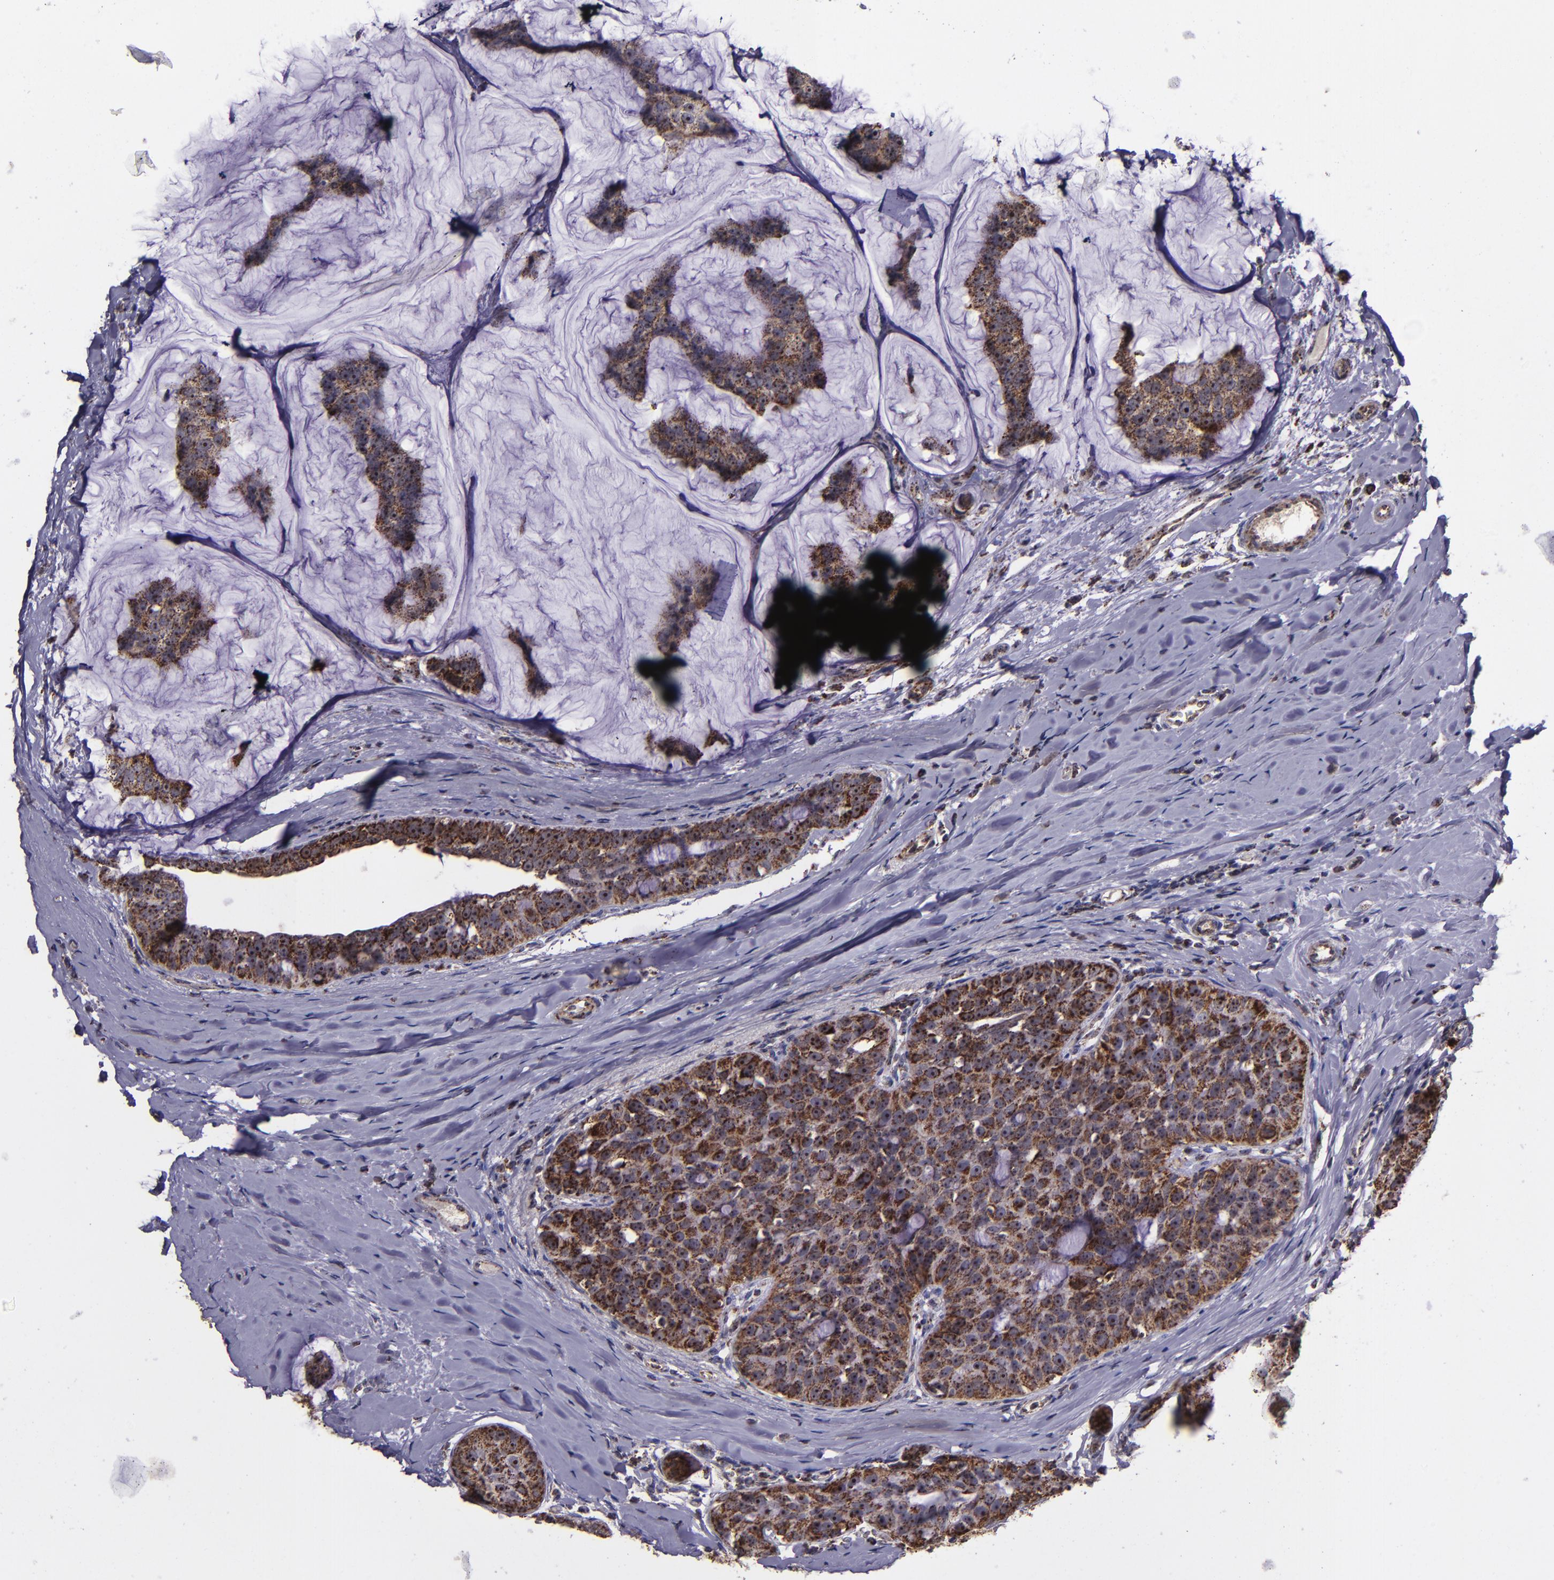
{"staining": {"intensity": "moderate", "quantity": ">75%", "location": "cytoplasmic/membranous,nuclear"}, "tissue": "breast cancer", "cell_type": "Tumor cells", "image_type": "cancer", "snomed": [{"axis": "morphology", "description": "Normal tissue, NOS"}, {"axis": "morphology", "description": "Duct carcinoma"}, {"axis": "topography", "description": "Breast"}], "caption": "IHC (DAB) staining of human breast cancer (intraductal carcinoma) demonstrates moderate cytoplasmic/membranous and nuclear protein positivity in about >75% of tumor cells.", "gene": "LONP1", "patient": {"sex": "female", "age": 50}}